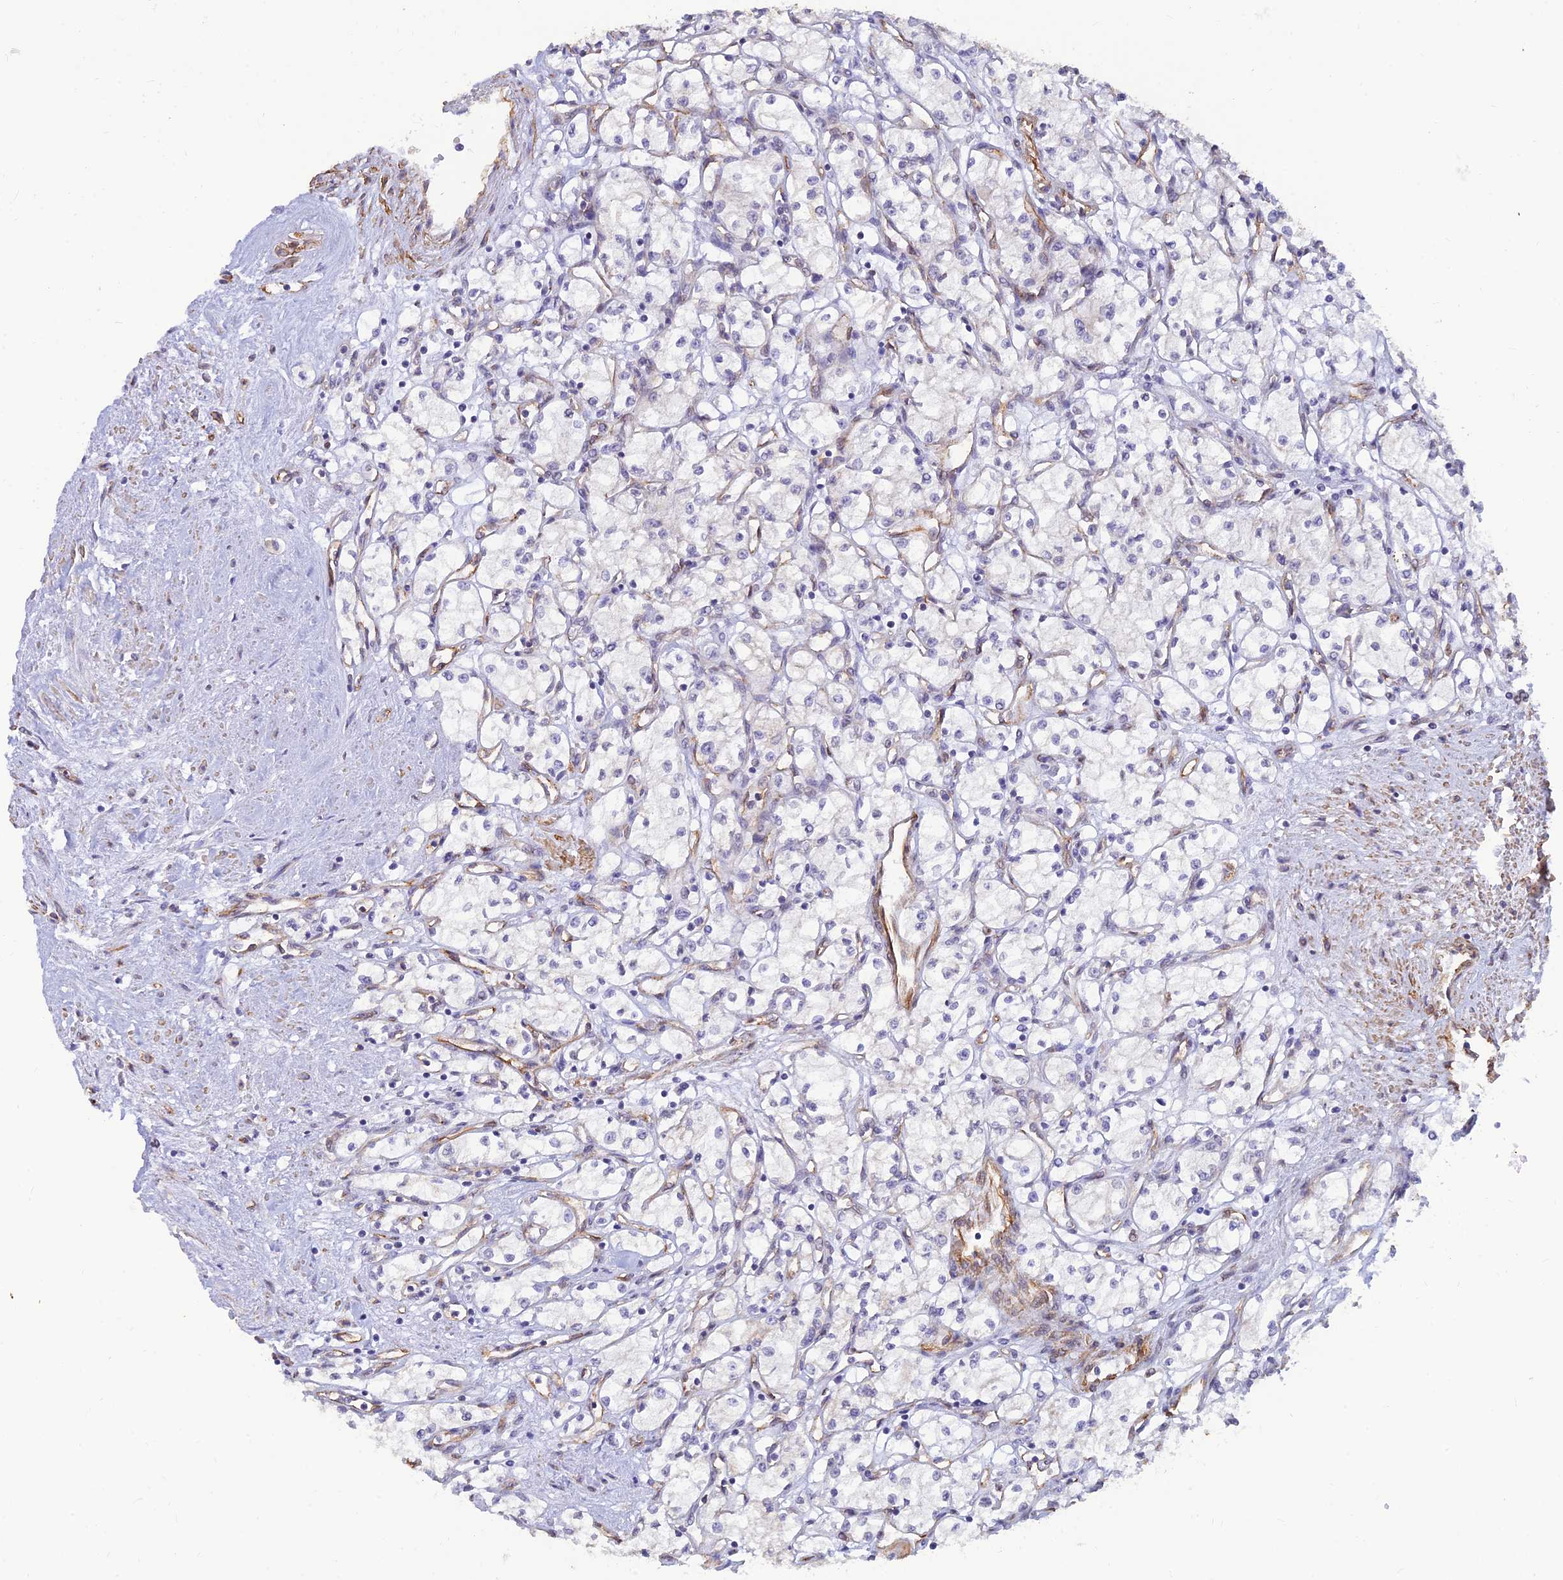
{"staining": {"intensity": "negative", "quantity": "none", "location": "none"}, "tissue": "renal cancer", "cell_type": "Tumor cells", "image_type": "cancer", "snomed": [{"axis": "morphology", "description": "Adenocarcinoma, NOS"}, {"axis": "topography", "description": "Kidney"}], "caption": "Micrograph shows no significant protein positivity in tumor cells of renal cancer.", "gene": "ALDH1L2", "patient": {"sex": "male", "age": 59}}